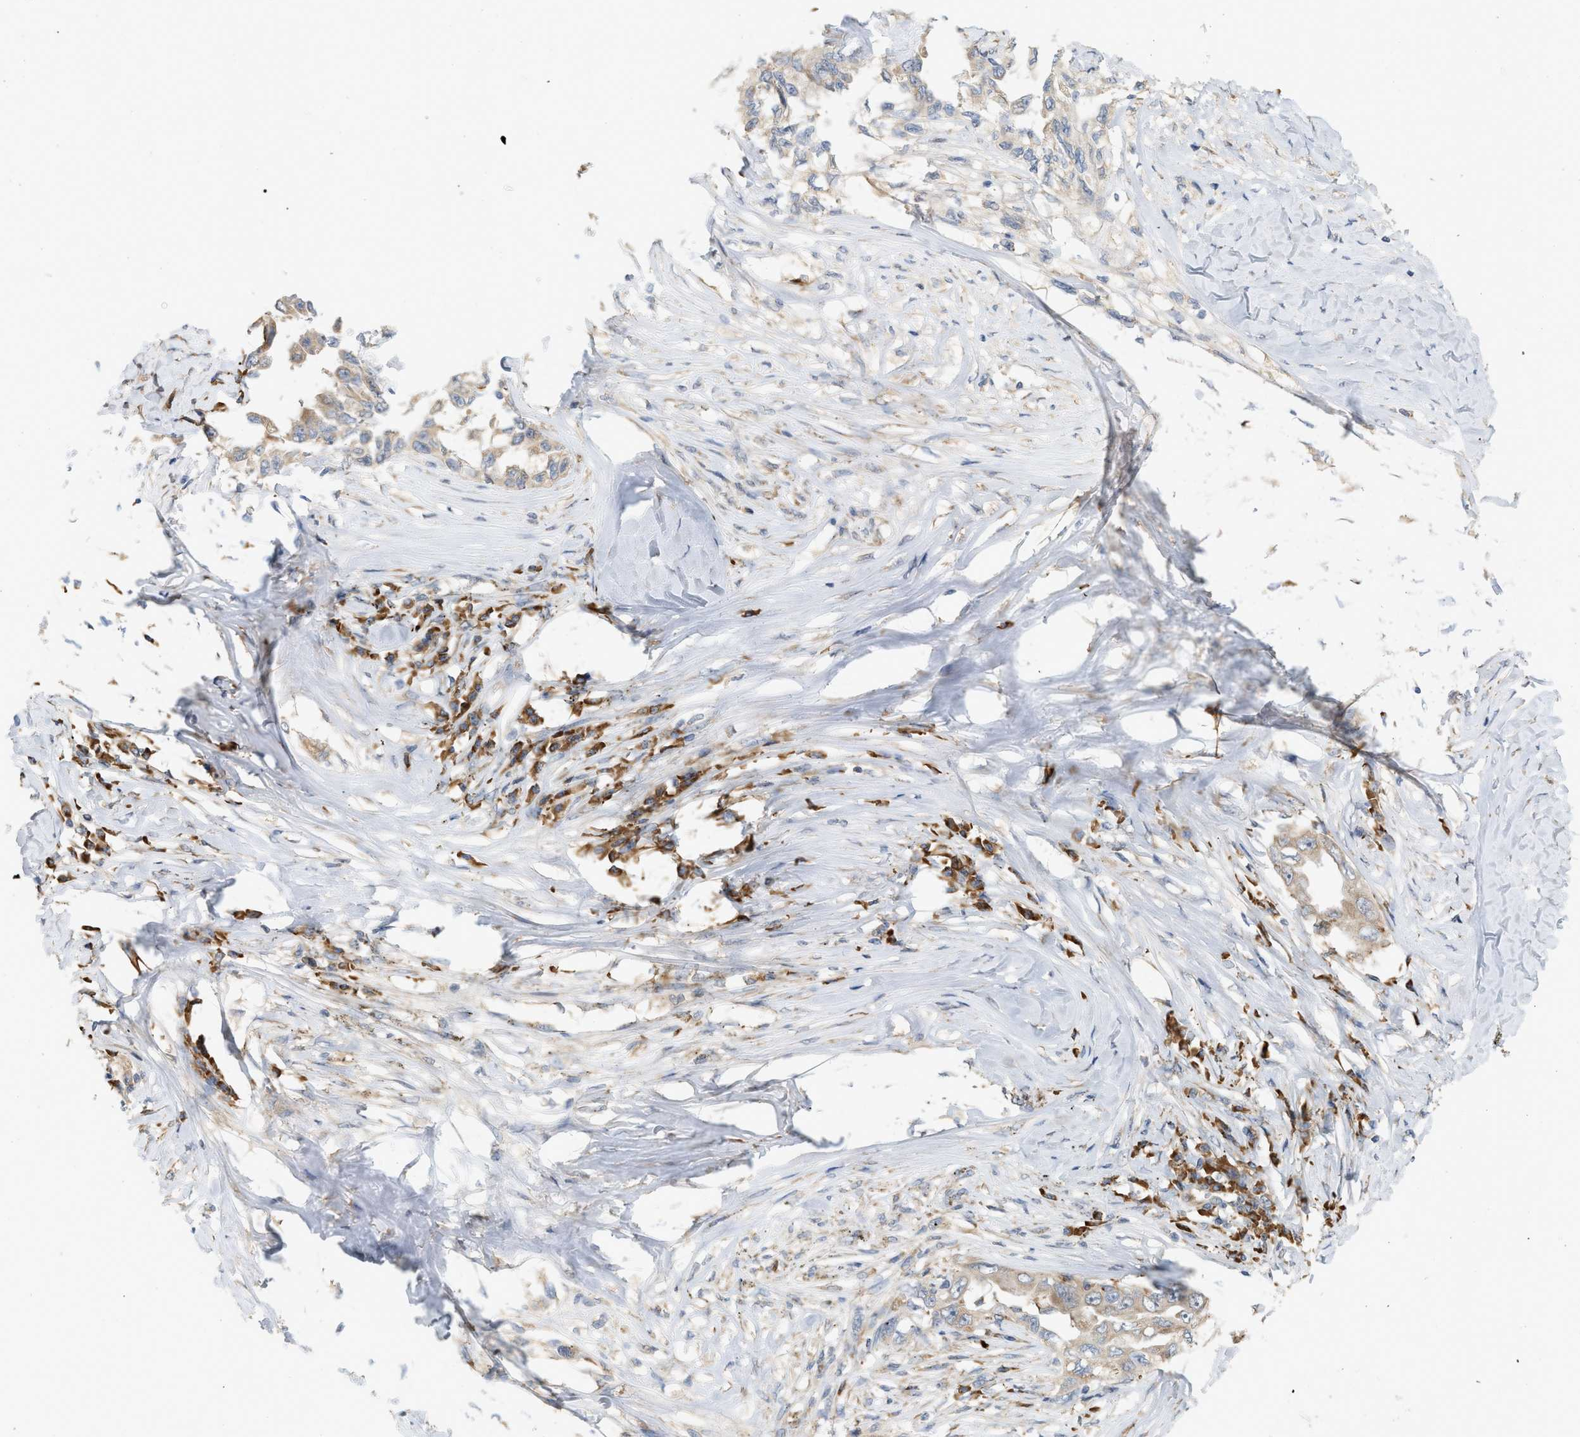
{"staining": {"intensity": "weak", "quantity": ">75%", "location": "cytoplasmic/membranous"}, "tissue": "lung cancer", "cell_type": "Tumor cells", "image_type": "cancer", "snomed": [{"axis": "morphology", "description": "Adenocarcinoma, NOS"}, {"axis": "topography", "description": "Lung"}], "caption": "This photomicrograph displays immunohistochemistry (IHC) staining of human lung adenocarcinoma, with low weak cytoplasmic/membranous positivity in about >75% of tumor cells.", "gene": "SVOP", "patient": {"sex": "female", "age": 51}}